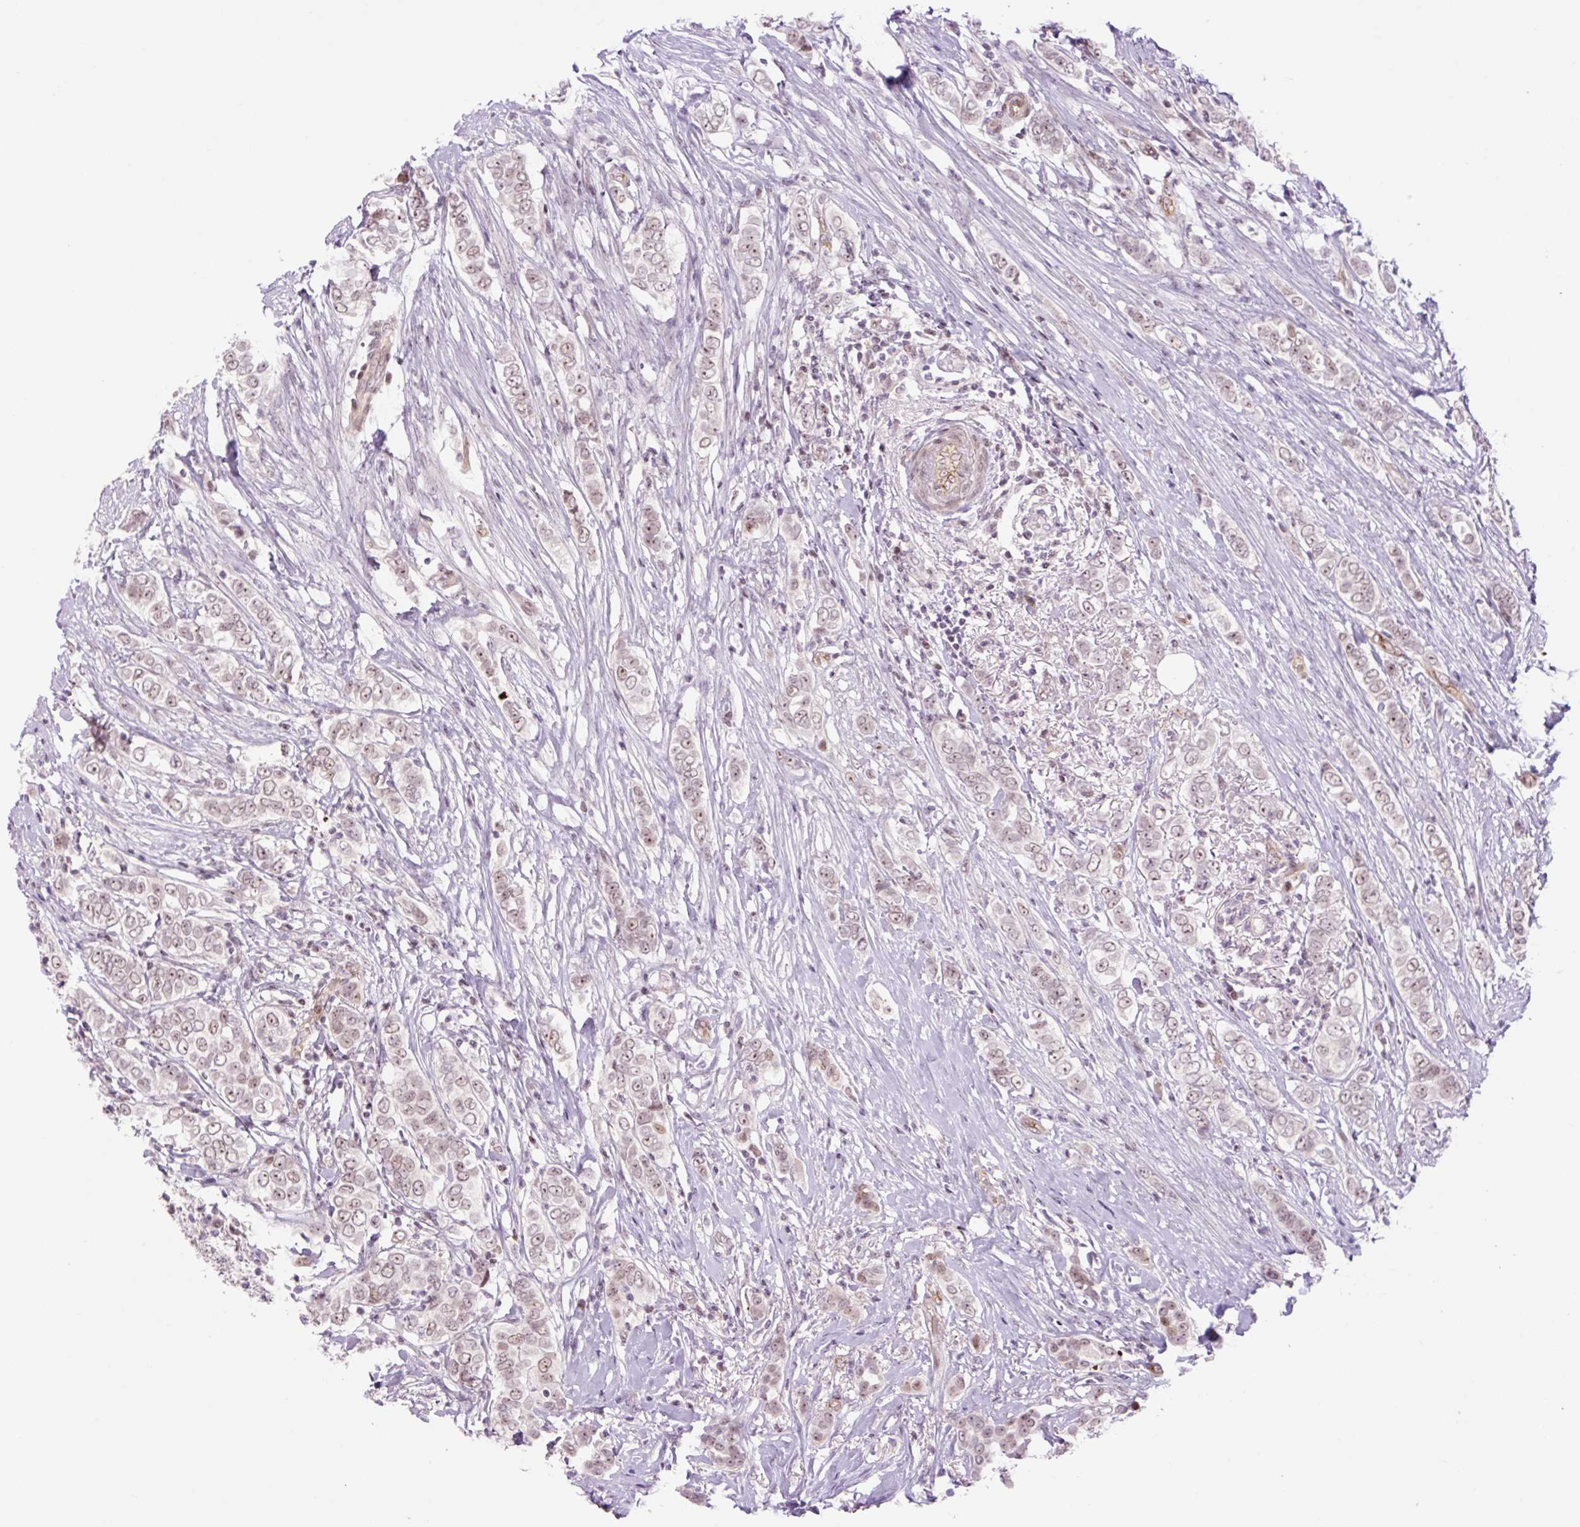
{"staining": {"intensity": "weak", "quantity": ">75%", "location": "nuclear"}, "tissue": "breast cancer", "cell_type": "Tumor cells", "image_type": "cancer", "snomed": [{"axis": "morphology", "description": "Lobular carcinoma"}, {"axis": "topography", "description": "Breast"}], "caption": "The histopathology image displays a brown stain indicating the presence of a protein in the nuclear of tumor cells in breast cancer (lobular carcinoma). The staining was performed using DAB to visualize the protein expression in brown, while the nuclei were stained in blue with hematoxylin (Magnification: 20x).", "gene": "ZNF417", "patient": {"sex": "female", "age": 51}}